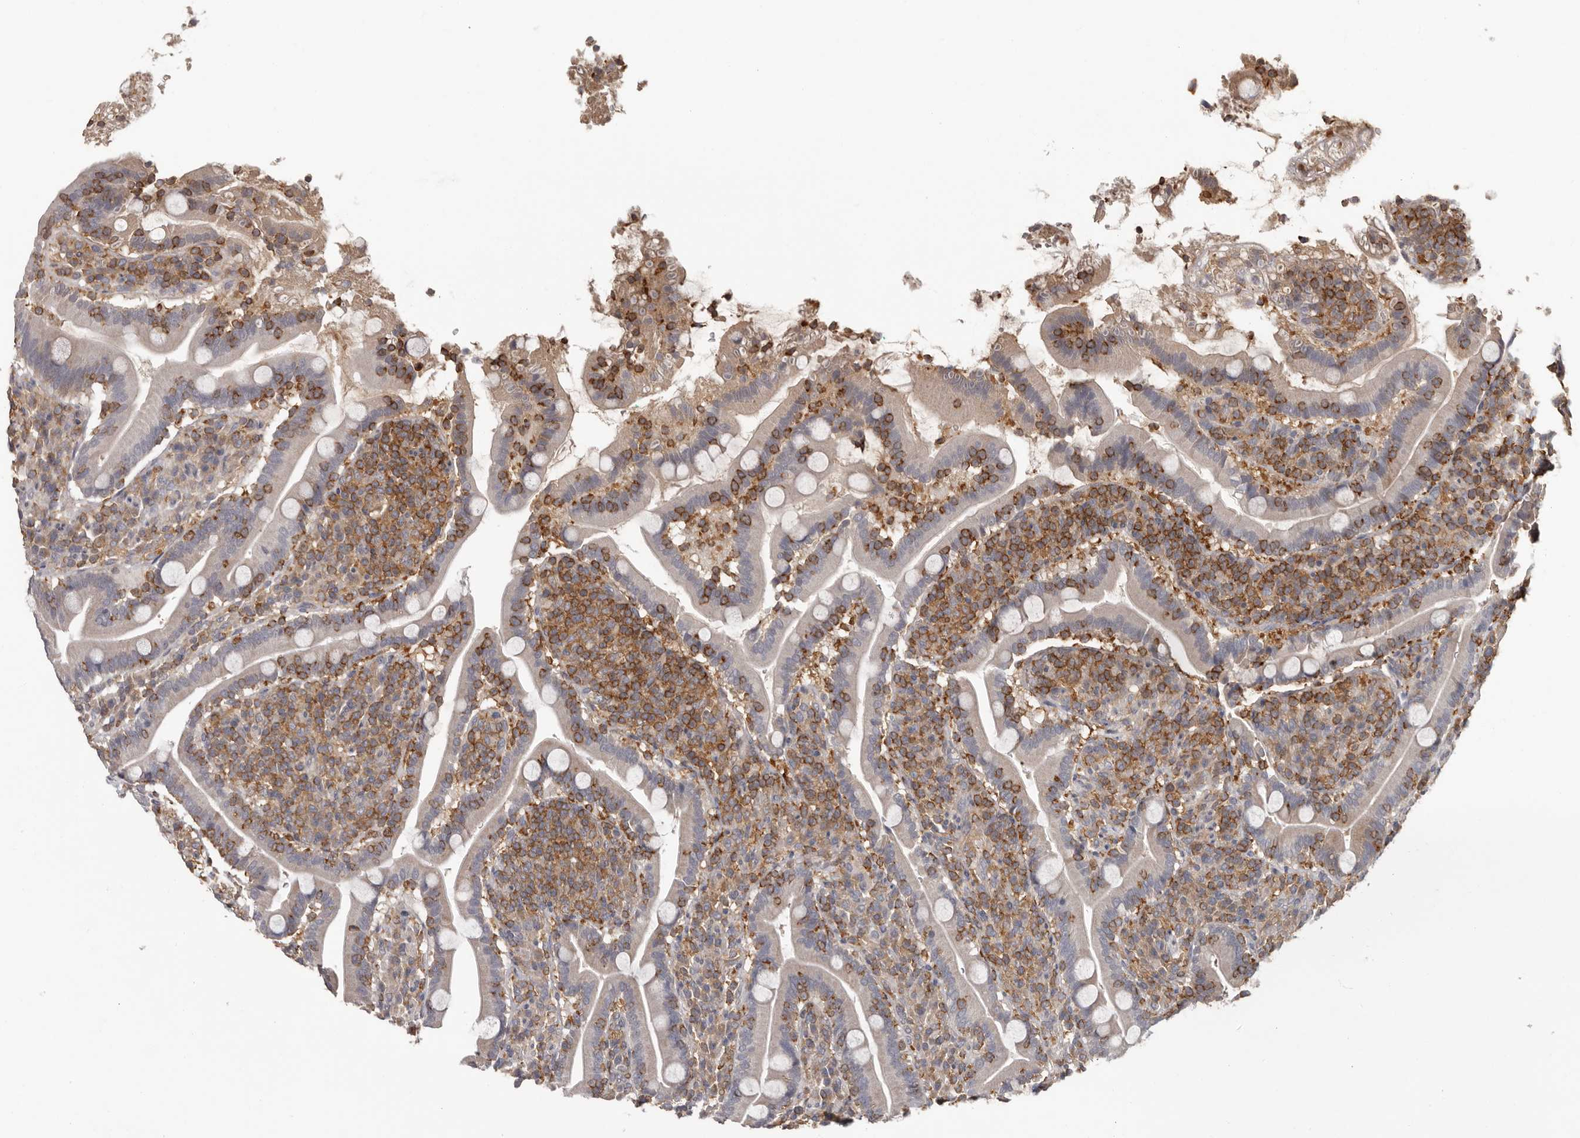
{"staining": {"intensity": "weak", "quantity": "<25%", "location": "cytoplasmic/membranous"}, "tissue": "duodenum", "cell_type": "Glandular cells", "image_type": "normal", "snomed": [{"axis": "morphology", "description": "Normal tissue, NOS"}, {"axis": "topography", "description": "Duodenum"}], "caption": "This is a micrograph of immunohistochemistry (IHC) staining of benign duodenum, which shows no expression in glandular cells. (DAB (3,3'-diaminobenzidine) immunohistochemistry with hematoxylin counter stain).", "gene": "ANKRD44", "patient": {"sex": "male", "age": 35}}